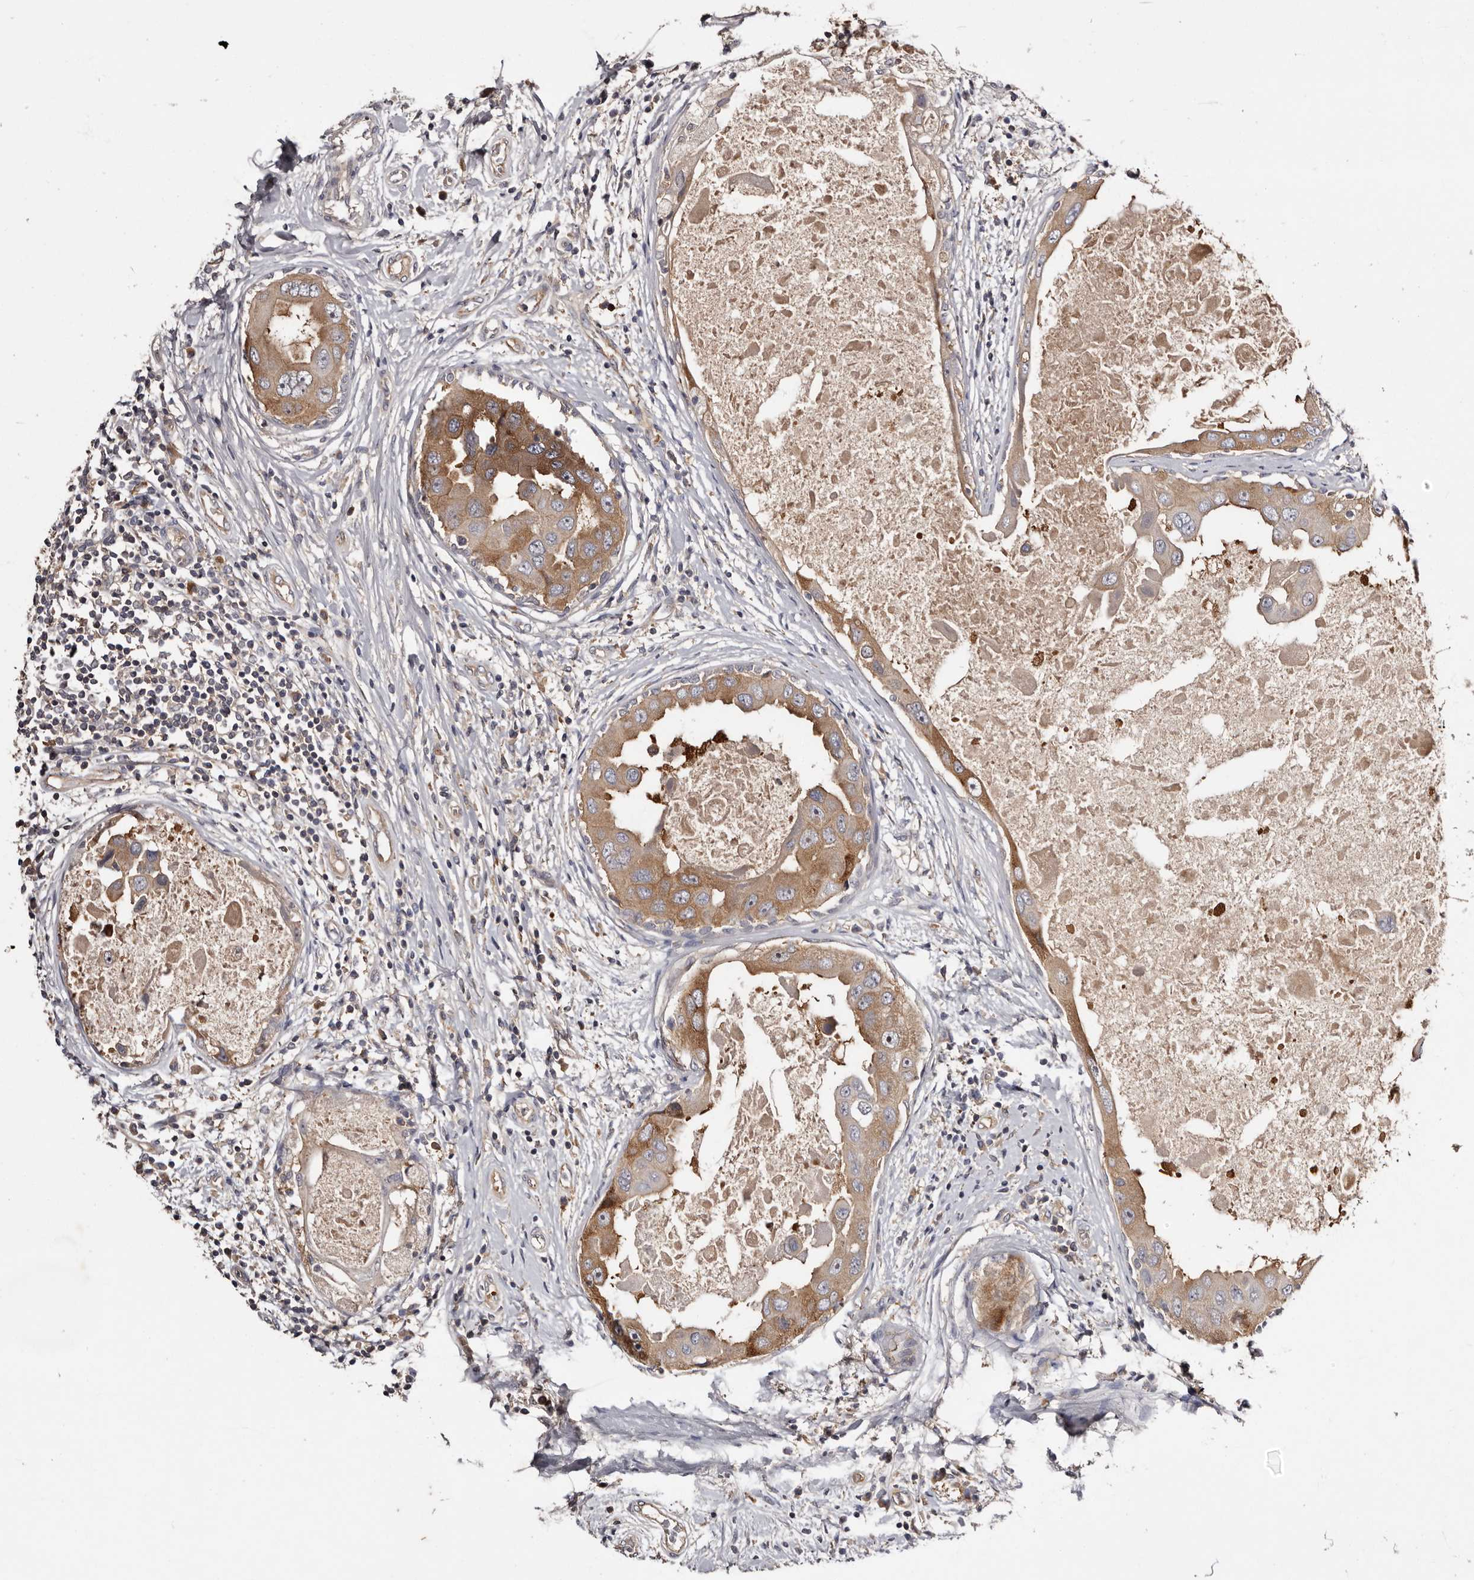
{"staining": {"intensity": "moderate", "quantity": ">75%", "location": "cytoplasmic/membranous"}, "tissue": "breast cancer", "cell_type": "Tumor cells", "image_type": "cancer", "snomed": [{"axis": "morphology", "description": "Duct carcinoma"}, {"axis": "topography", "description": "Breast"}], "caption": "Breast cancer (intraductal carcinoma) stained for a protein (brown) reveals moderate cytoplasmic/membranous positive expression in about >75% of tumor cells.", "gene": "LTV1", "patient": {"sex": "female", "age": 27}}